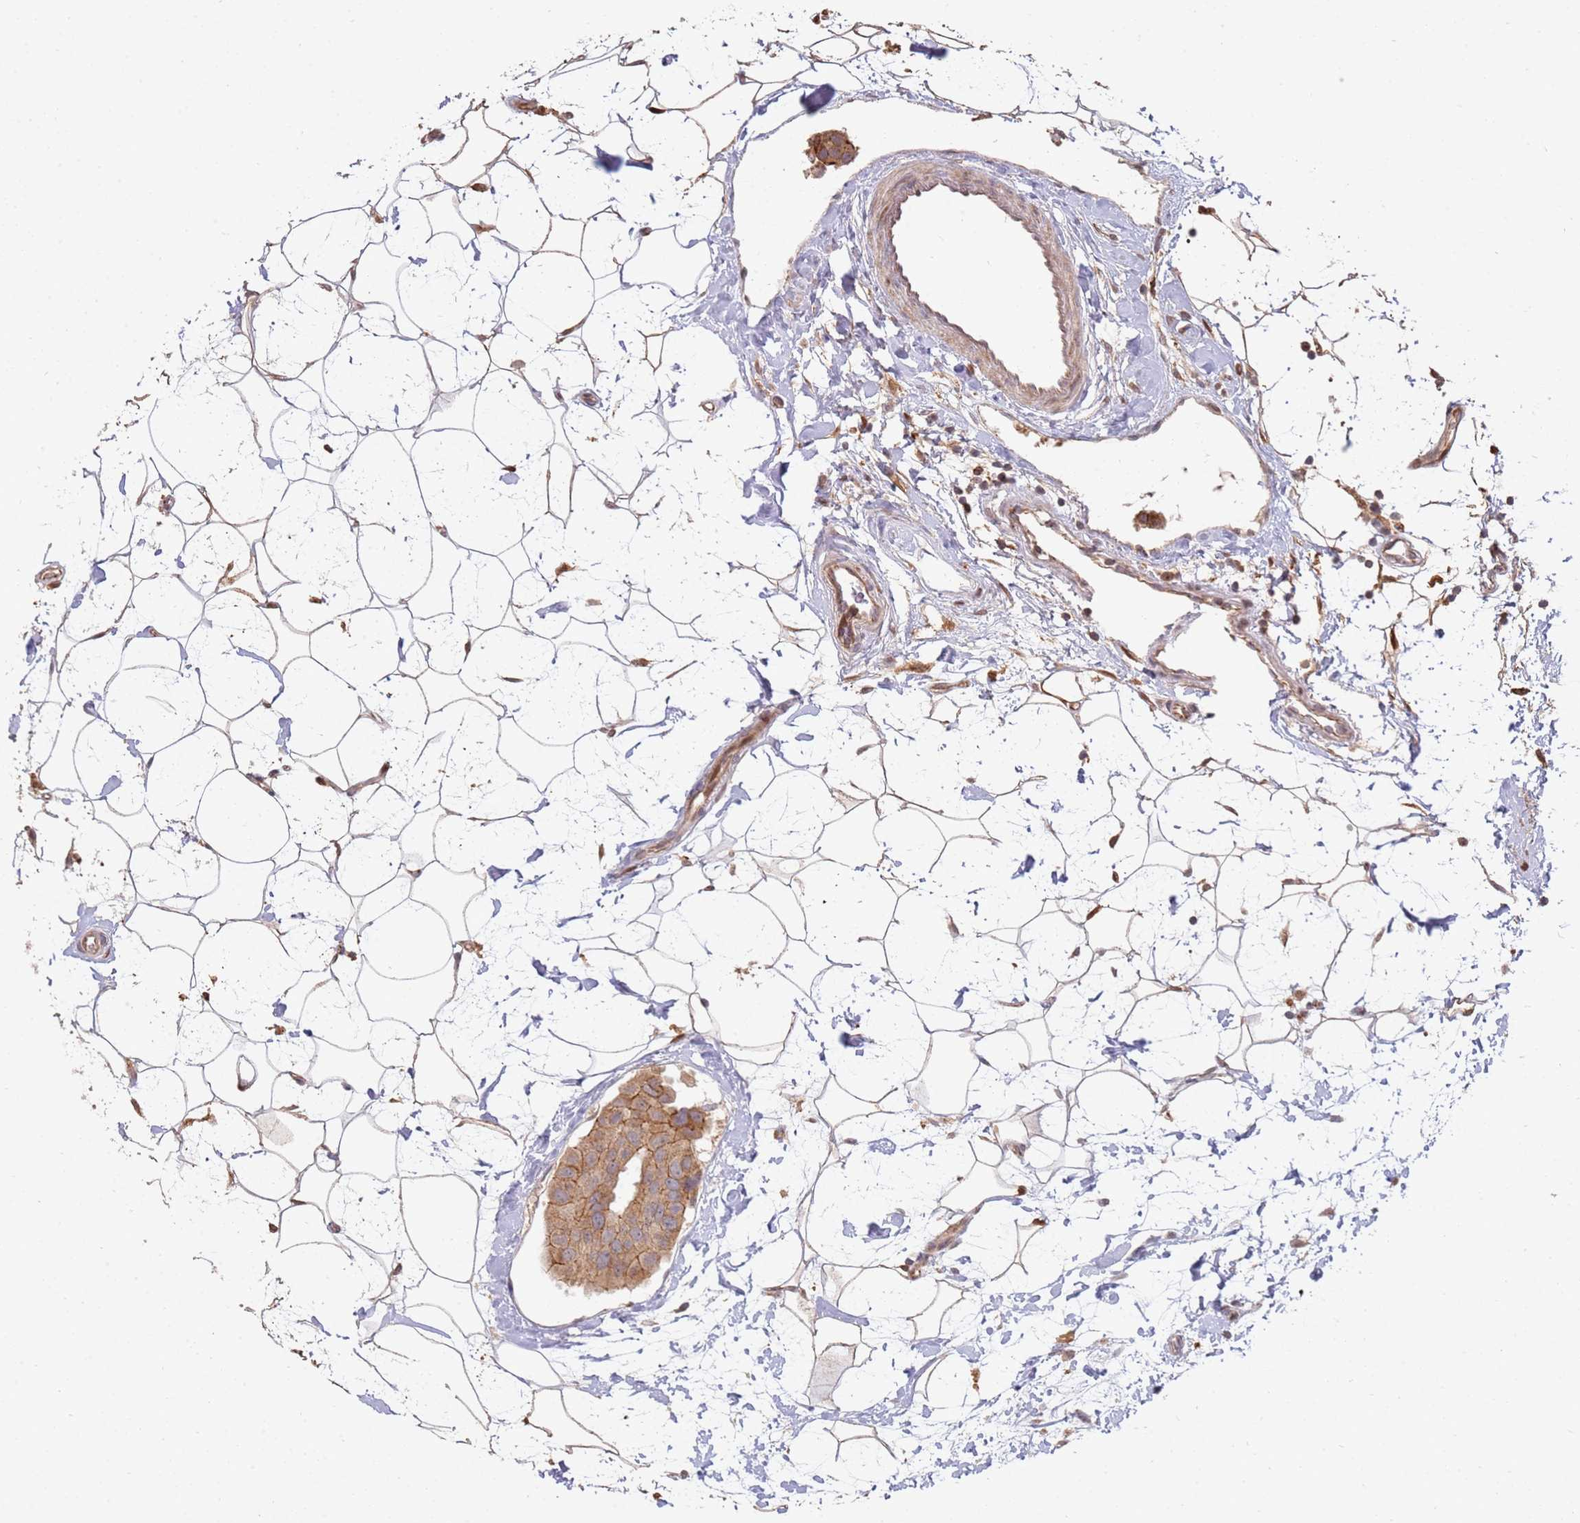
{"staining": {"intensity": "moderate", "quantity": ">75%", "location": "cytoplasmic/membranous"}, "tissue": "breast cancer", "cell_type": "Tumor cells", "image_type": "cancer", "snomed": [{"axis": "morphology", "description": "Normal tissue, NOS"}, {"axis": "morphology", "description": "Duct carcinoma"}, {"axis": "topography", "description": "Breast"}], "caption": "Moderate cytoplasmic/membranous positivity is present in approximately >75% of tumor cells in breast cancer.", "gene": "MPEG1", "patient": {"sex": "female", "age": 39}}